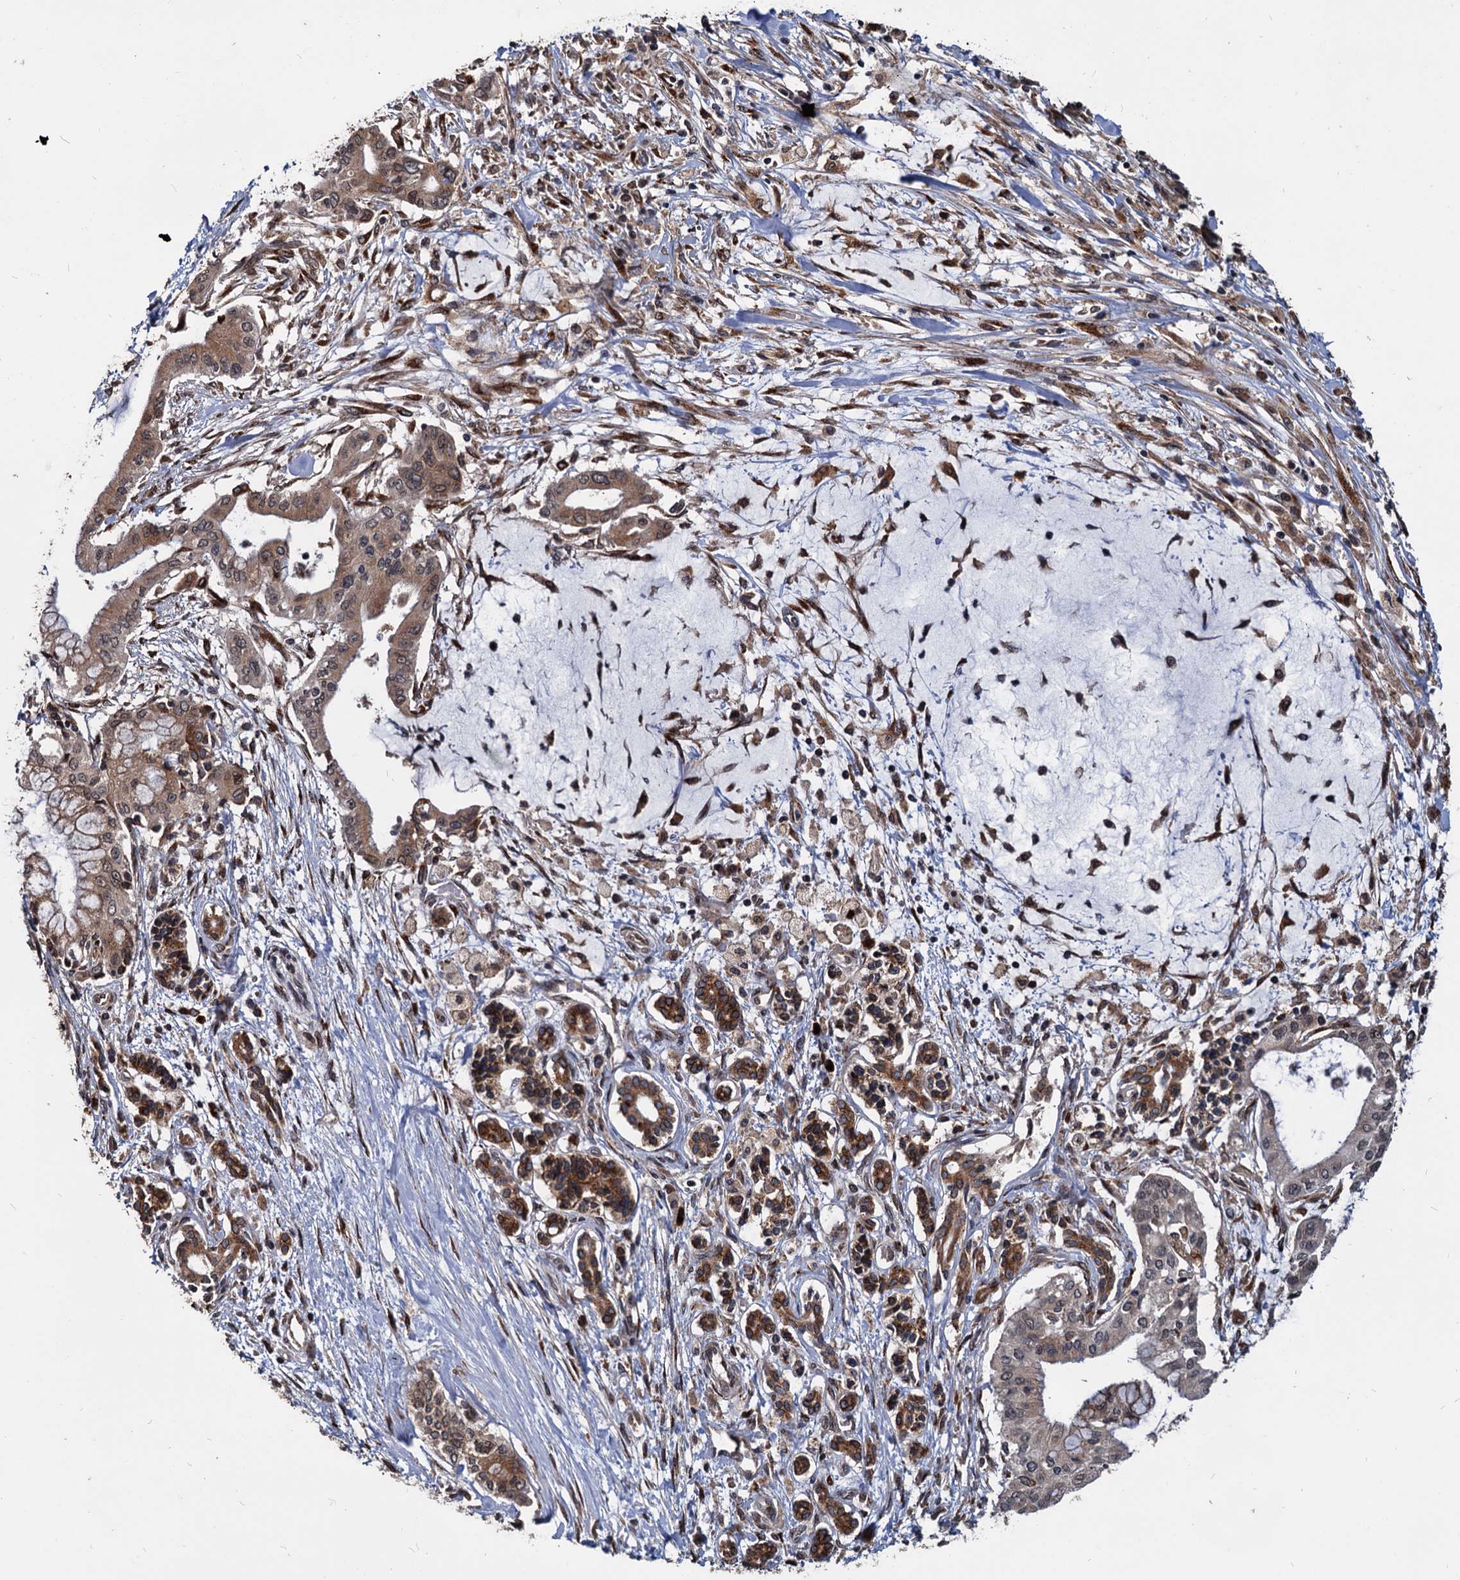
{"staining": {"intensity": "moderate", "quantity": ">75%", "location": "cytoplasmic/membranous"}, "tissue": "pancreatic cancer", "cell_type": "Tumor cells", "image_type": "cancer", "snomed": [{"axis": "morphology", "description": "Adenocarcinoma, NOS"}, {"axis": "topography", "description": "Pancreas"}], "caption": "Immunohistochemistry photomicrograph of neoplastic tissue: human pancreatic cancer stained using immunohistochemistry (IHC) reveals medium levels of moderate protein expression localized specifically in the cytoplasmic/membranous of tumor cells, appearing as a cytoplasmic/membranous brown color.", "gene": "SAAL1", "patient": {"sex": "male", "age": 46}}